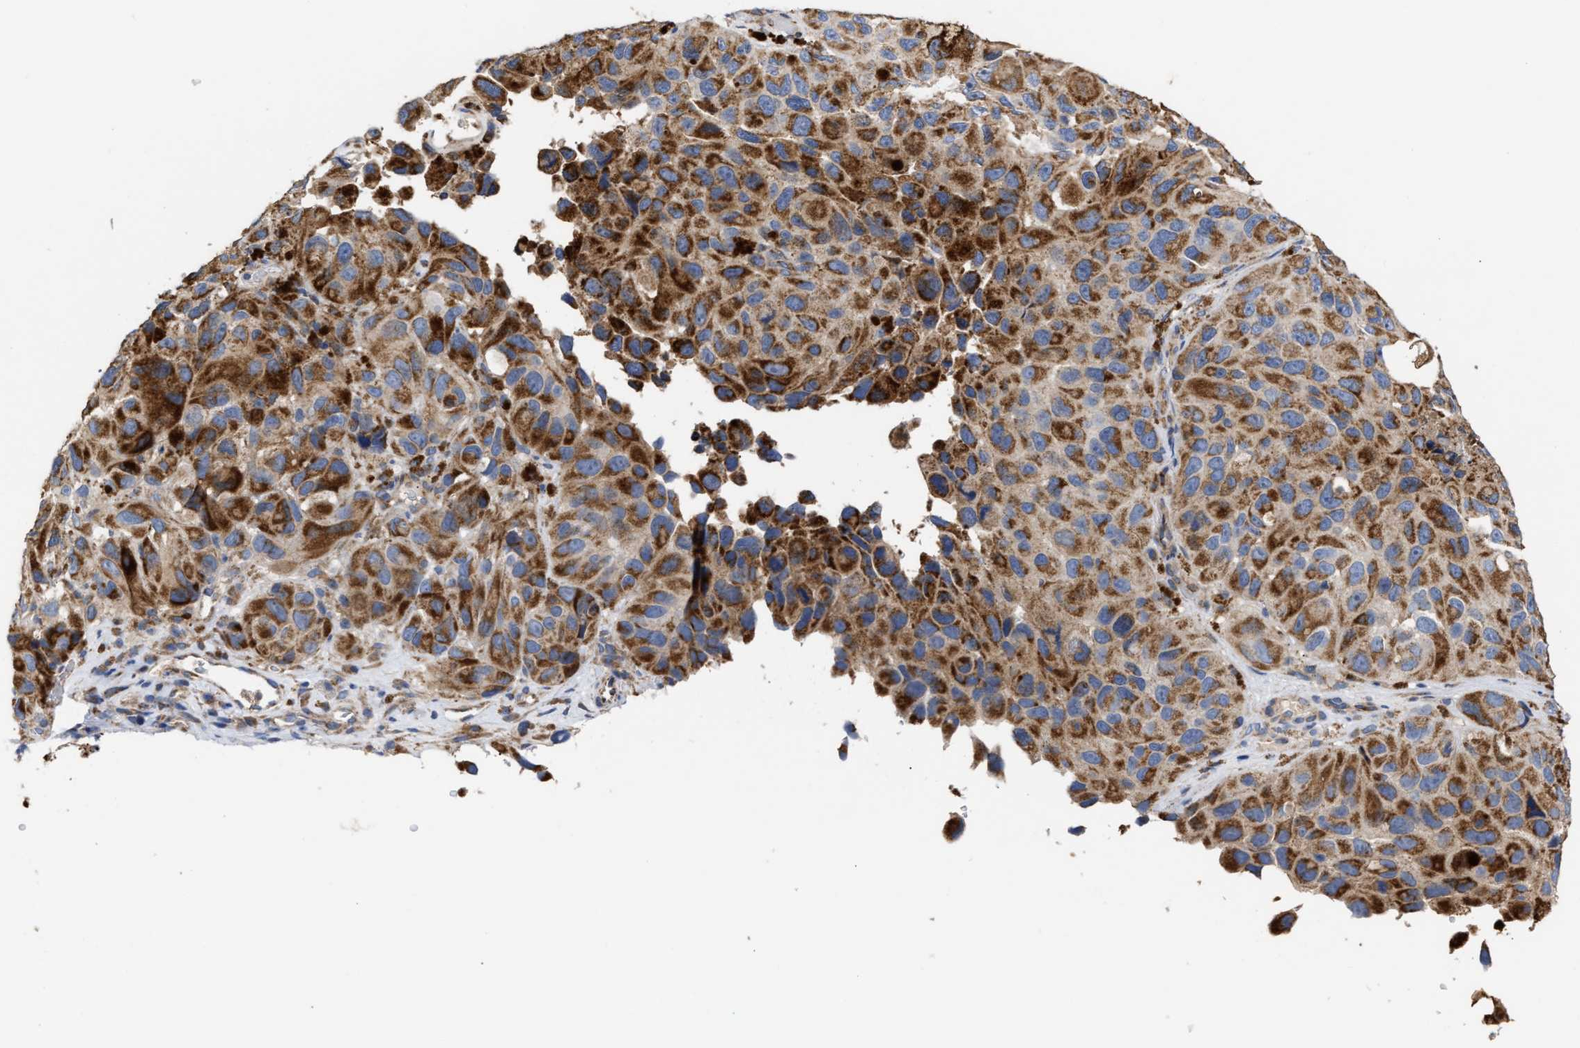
{"staining": {"intensity": "moderate", "quantity": ">75%", "location": "cytoplasmic/membranous"}, "tissue": "melanoma", "cell_type": "Tumor cells", "image_type": "cancer", "snomed": [{"axis": "morphology", "description": "Malignant melanoma, NOS"}, {"axis": "topography", "description": "Skin"}], "caption": "IHC photomicrograph of melanoma stained for a protein (brown), which exhibits medium levels of moderate cytoplasmic/membranous expression in about >75% of tumor cells.", "gene": "MALSU1", "patient": {"sex": "female", "age": 73}}